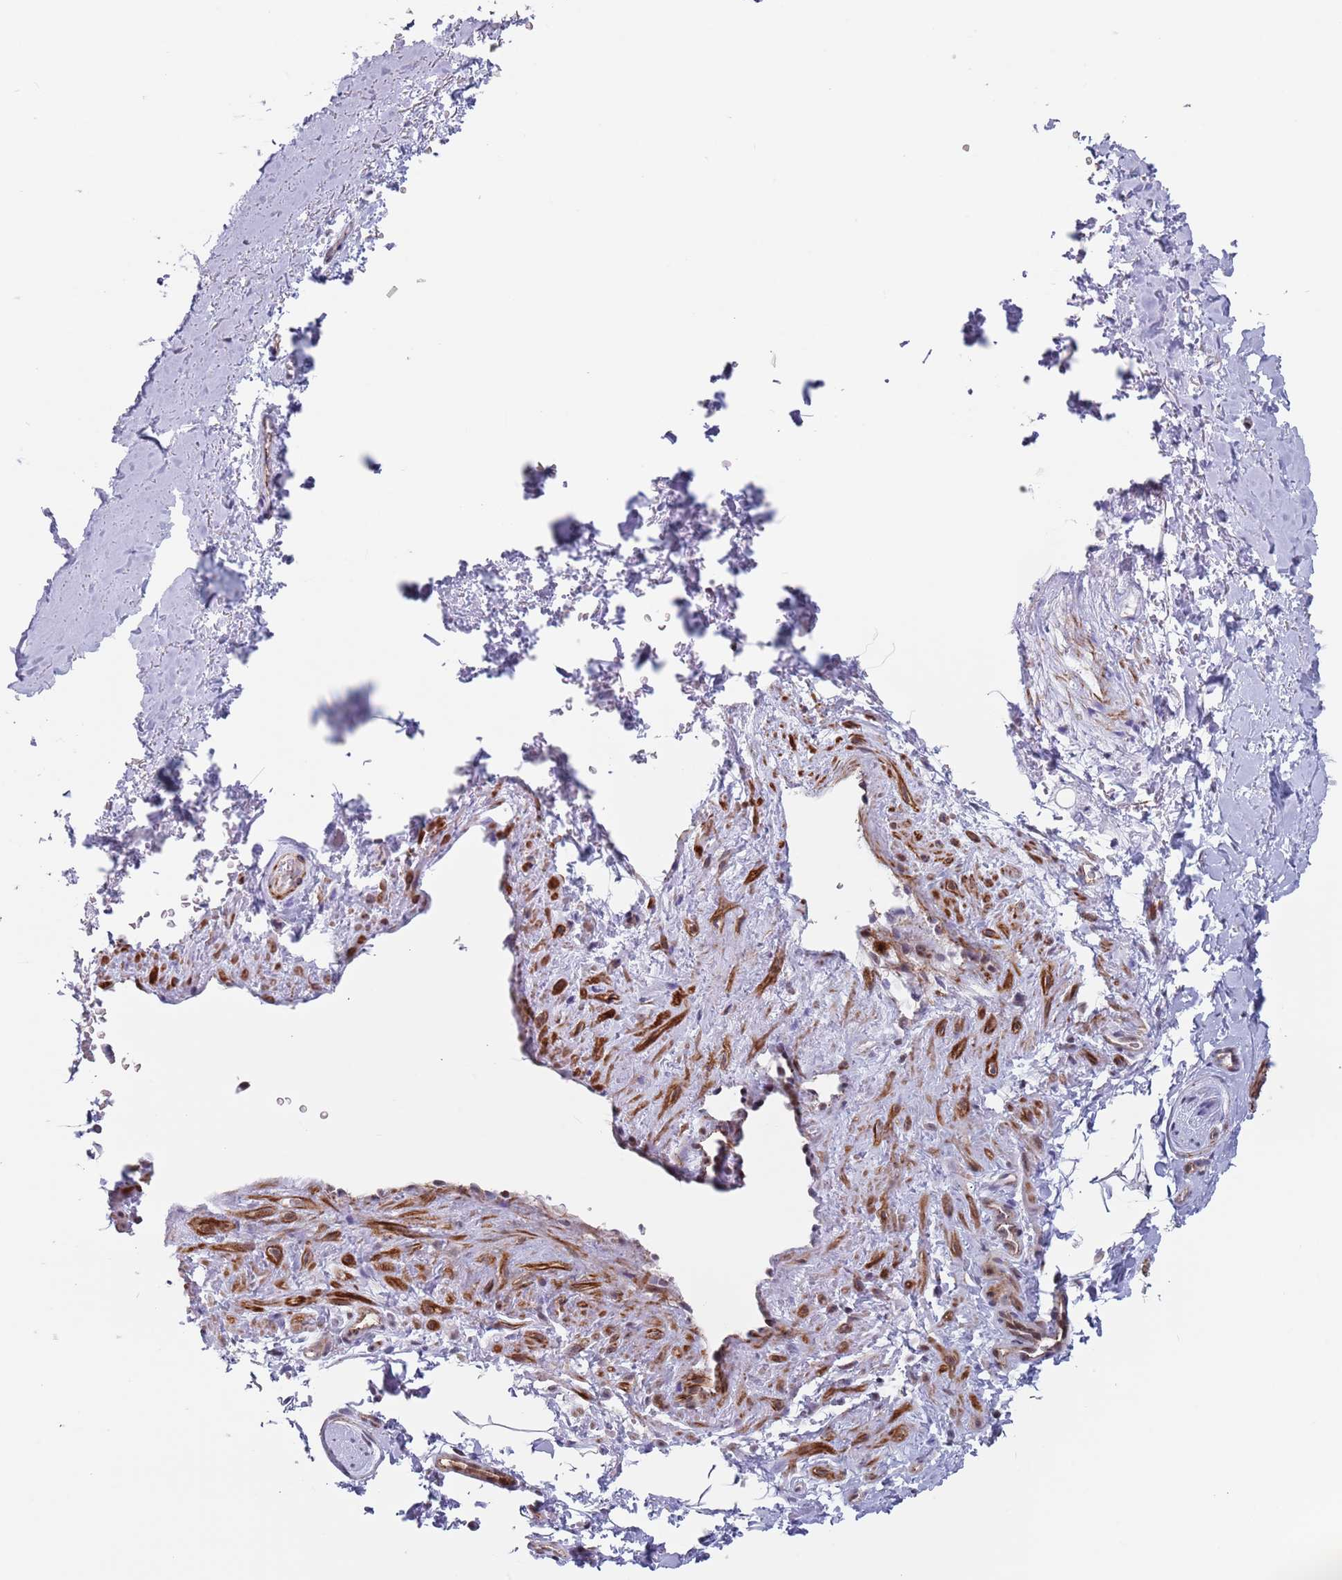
{"staining": {"intensity": "strong", "quantity": "25%-75%", "location": "cytoplasmic/membranous"}, "tissue": "smooth muscle", "cell_type": "Smooth muscle cells", "image_type": "normal", "snomed": [{"axis": "morphology", "description": "Normal tissue, NOS"}, {"axis": "topography", "description": "Smooth muscle"}, {"axis": "topography", "description": "Peripheral nerve tissue"}], "caption": "Strong cytoplasmic/membranous protein staining is identified in approximately 25%-75% of smooth muscle cells in smooth muscle.", "gene": "OR5A2", "patient": {"sex": "male", "age": 69}}